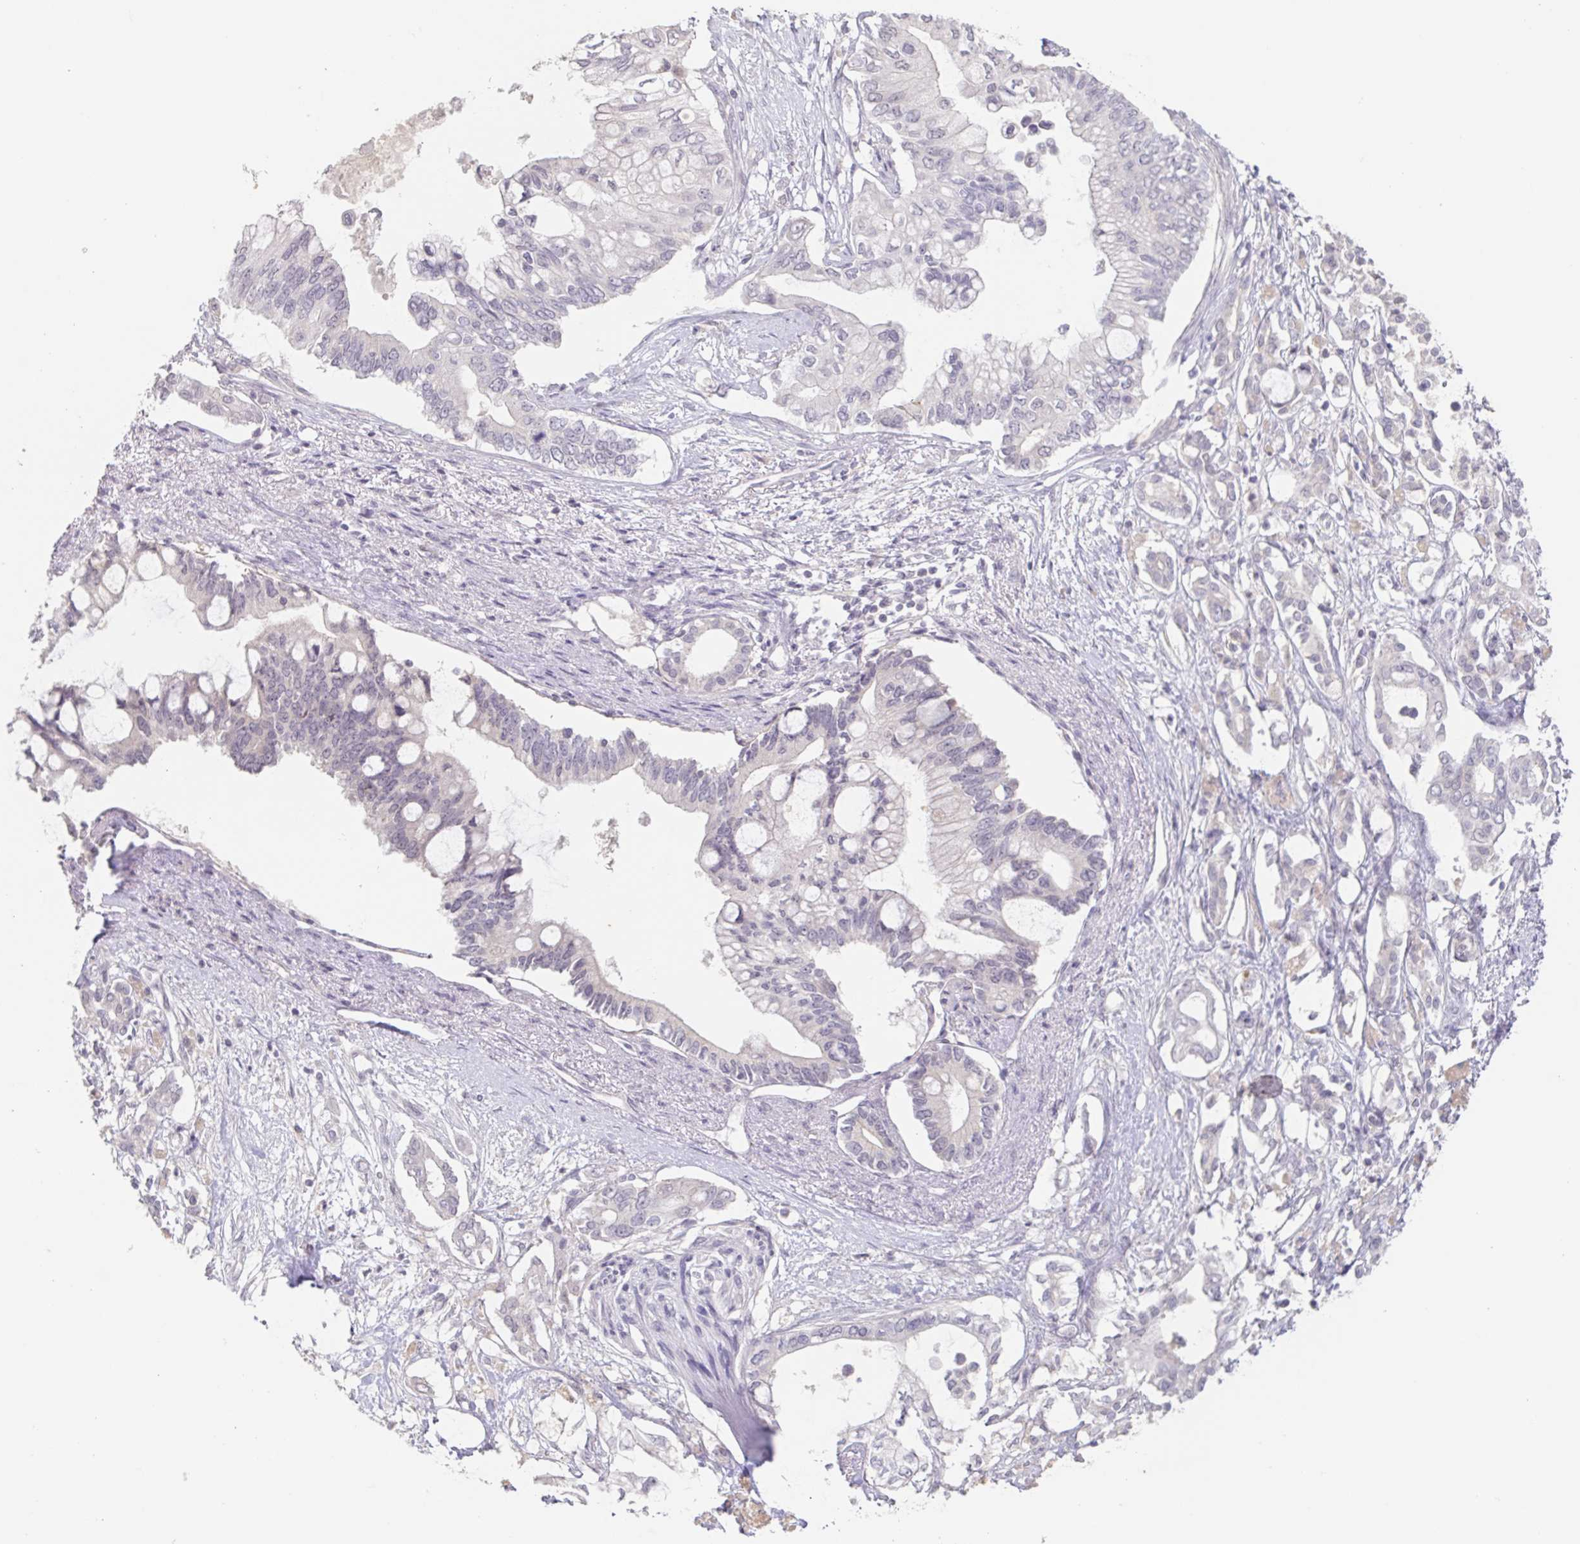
{"staining": {"intensity": "negative", "quantity": "none", "location": "none"}, "tissue": "pancreatic cancer", "cell_type": "Tumor cells", "image_type": "cancer", "snomed": [{"axis": "morphology", "description": "Adenocarcinoma, NOS"}, {"axis": "topography", "description": "Pancreas"}], "caption": "There is no significant positivity in tumor cells of pancreatic cancer (adenocarcinoma). (Stains: DAB immunohistochemistry with hematoxylin counter stain, Microscopy: brightfield microscopy at high magnification).", "gene": "INSL5", "patient": {"sex": "female", "age": 63}}